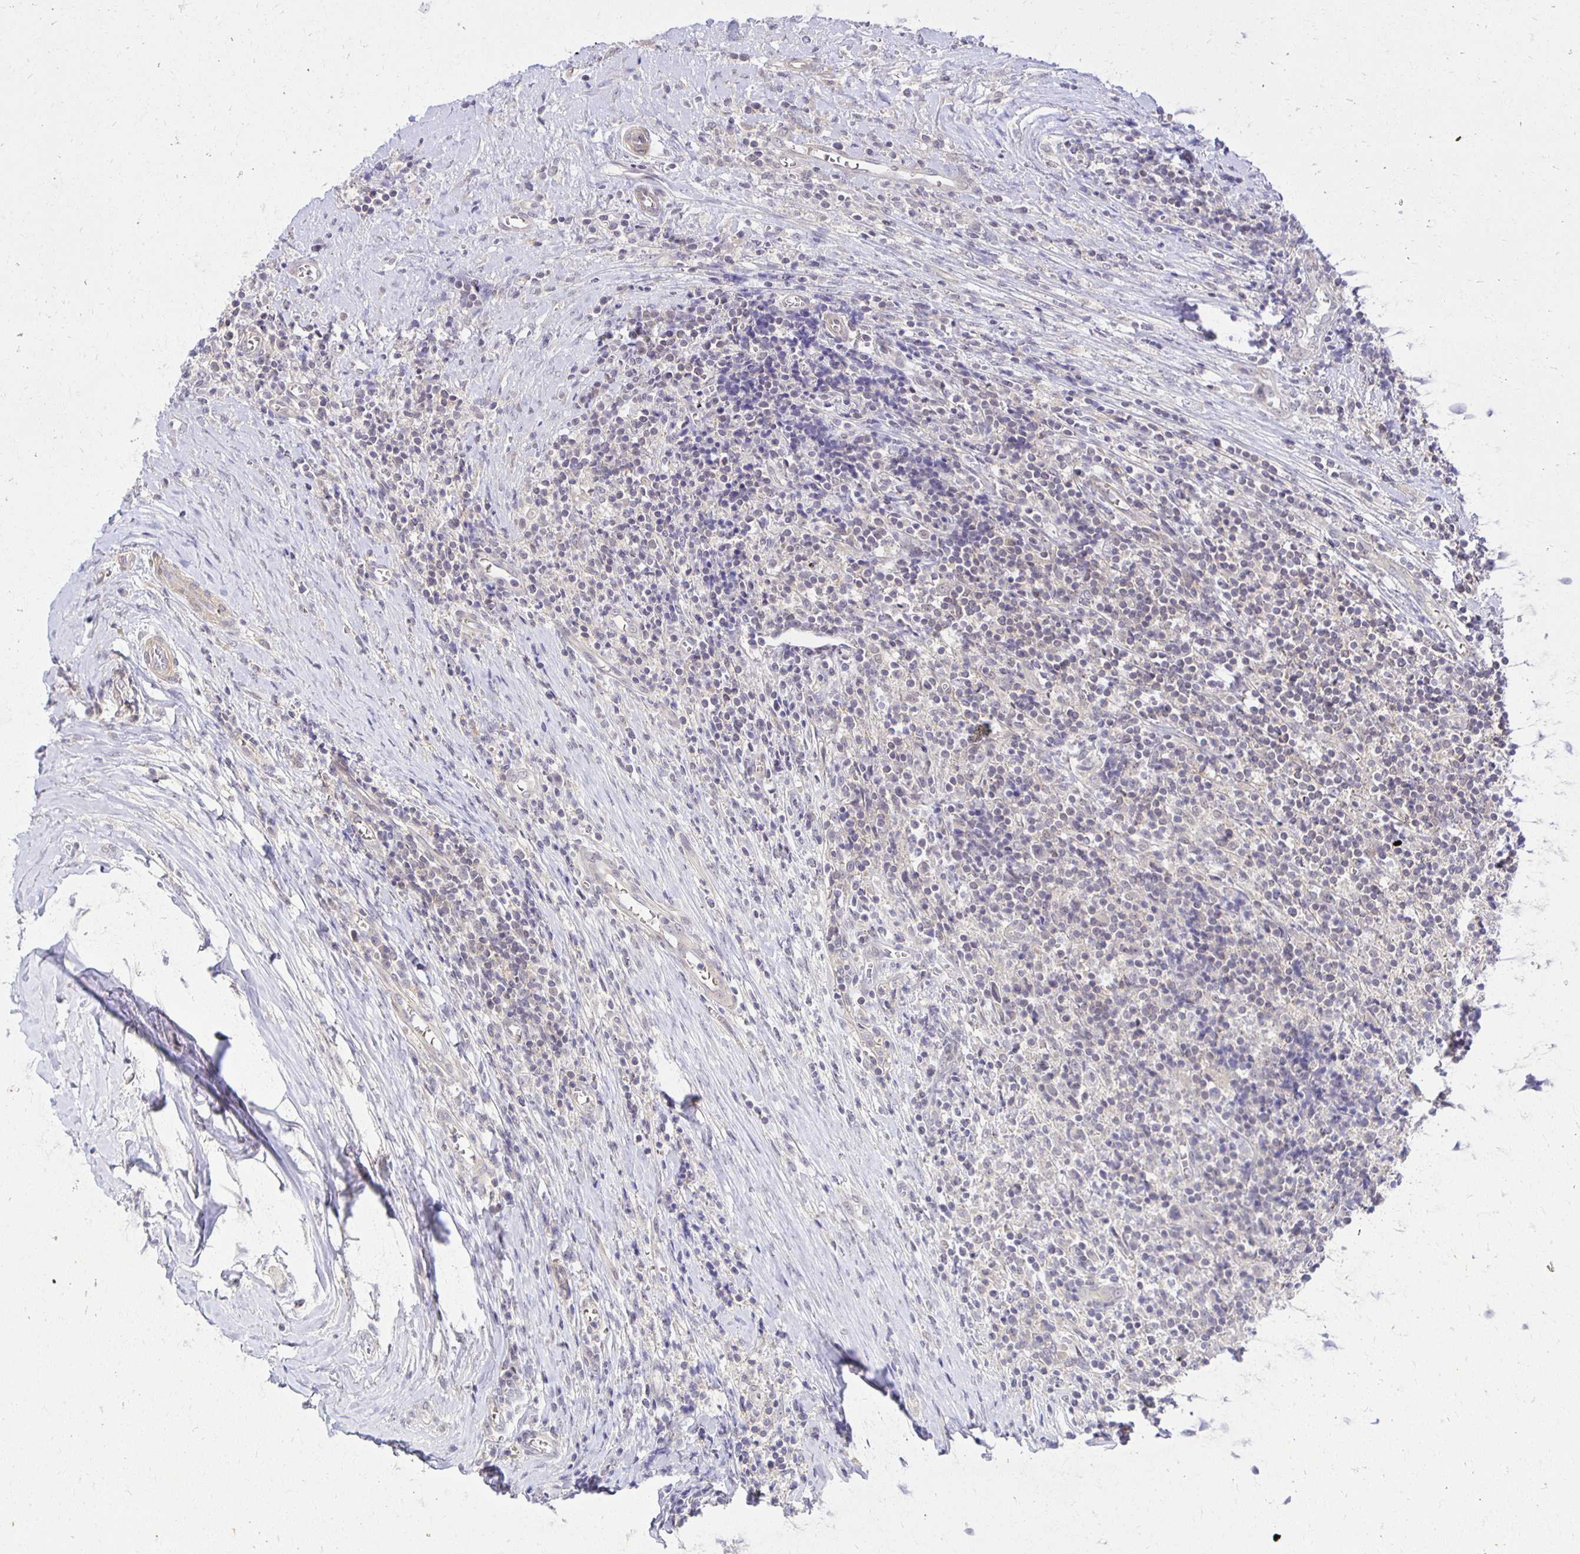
{"staining": {"intensity": "negative", "quantity": "none", "location": "none"}, "tissue": "lymphoma", "cell_type": "Tumor cells", "image_type": "cancer", "snomed": [{"axis": "morphology", "description": "Hodgkin's disease, NOS"}, {"axis": "topography", "description": "Thymus, NOS"}], "caption": "A micrograph of lymphoma stained for a protein reveals no brown staining in tumor cells.", "gene": "MIEN1", "patient": {"sex": "female", "age": 17}}